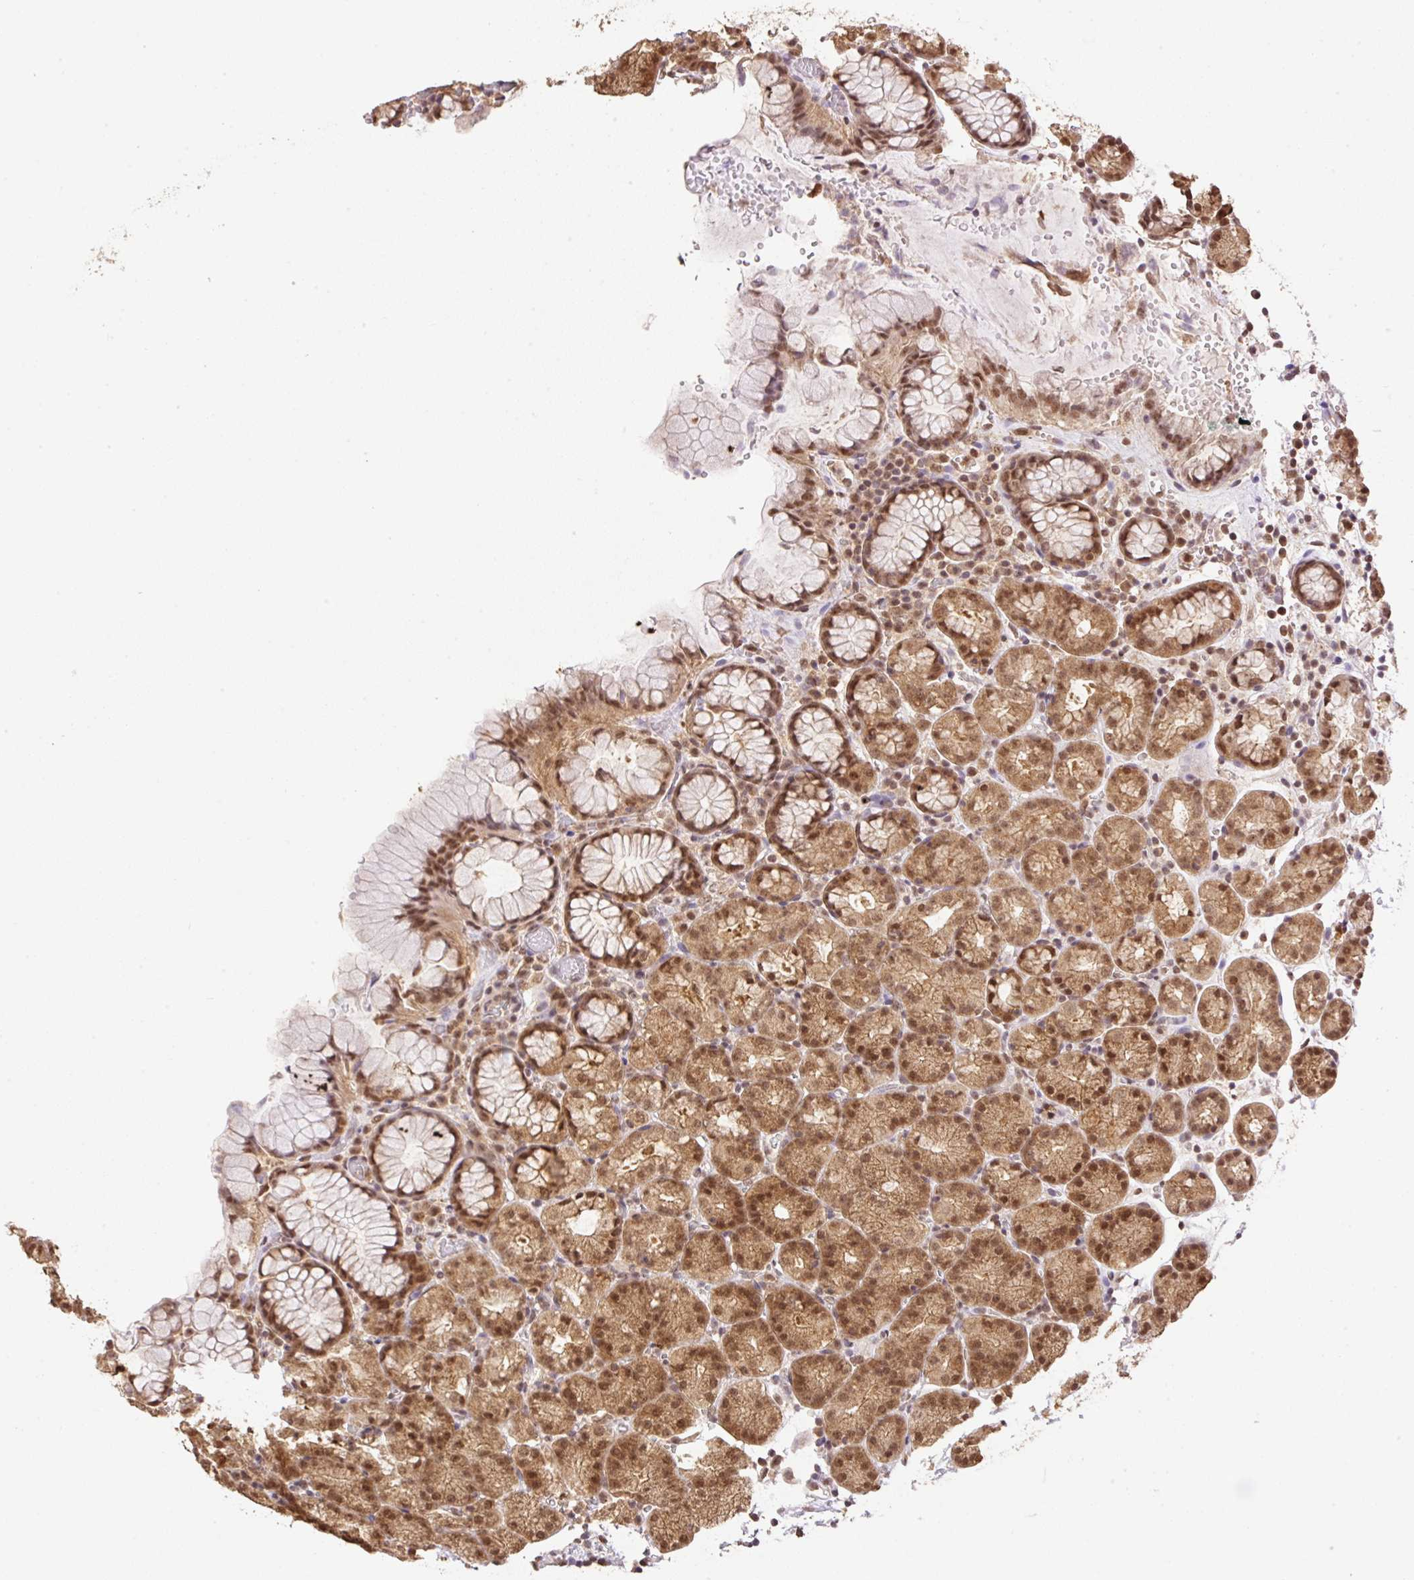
{"staining": {"intensity": "moderate", "quantity": ">75%", "location": "cytoplasmic/membranous,nuclear"}, "tissue": "stomach", "cell_type": "Glandular cells", "image_type": "normal", "snomed": [{"axis": "morphology", "description": "Normal tissue, NOS"}, {"axis": "topography", "description": "Stomach, upper"}], "caption": "Stomach stained with IHC exhibits moderate cytoplasmic/membranous,nuclear expression in about >75% of glandular cells.", "gene": "VPS25", "patient": {"sex": "female", "age": 81}}